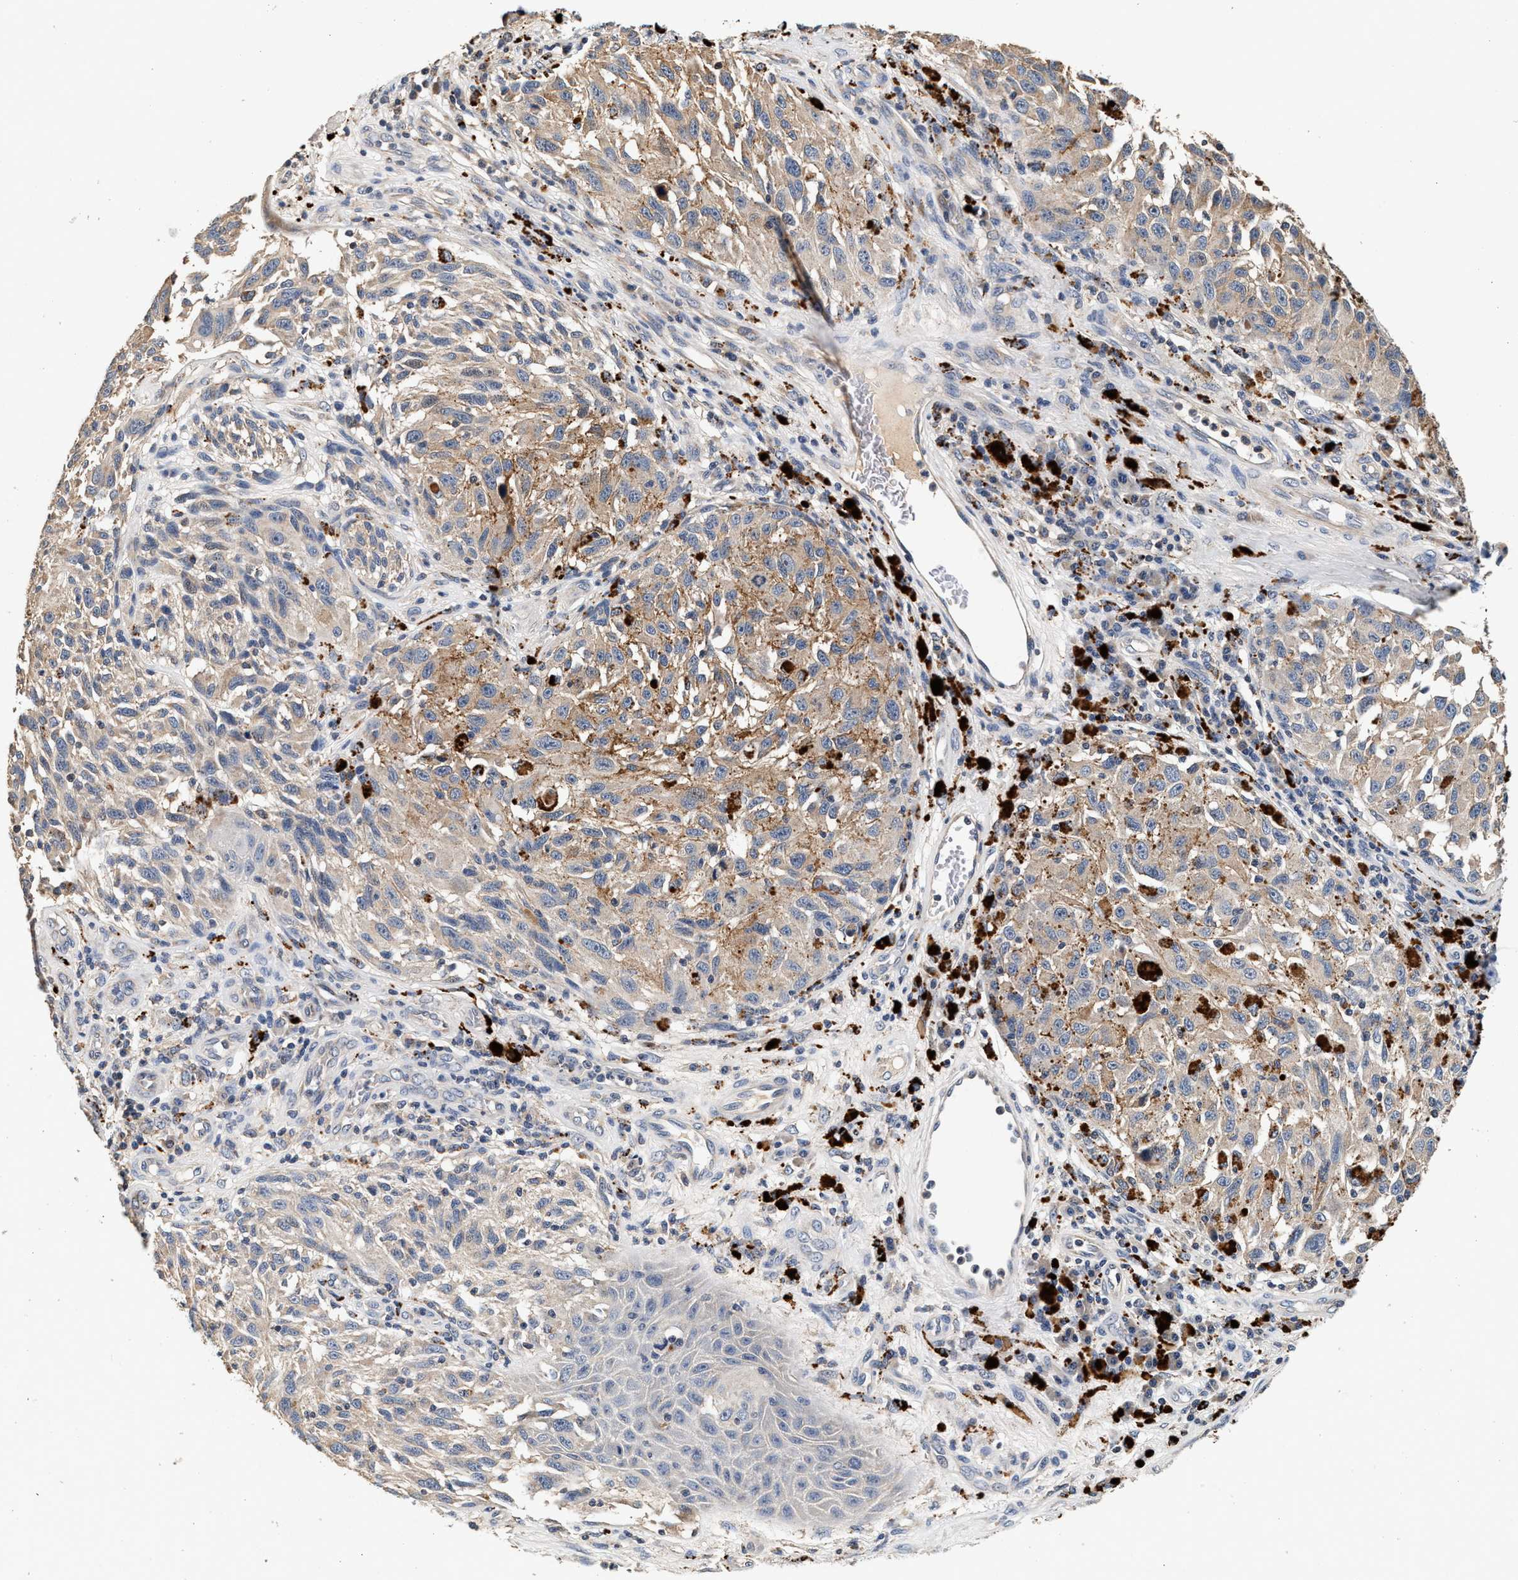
{"staining": {"intensity": "weak", "quantity": ">75%", "location": "cytoplasmic/membranous"}, "tissue": "melanoma", "cell_type": "Tumor cells", "image_type": "cancer", "snomed": [{"axis": "morphology", "description": "Malignant melanoma, NOS"}, {"axis": "topography", "description": "Skin"}], "caption": "The photomicrograph demonstrates staining of malignant melanoma, revealing weak cytoplasmic/membranous protein expression (brown color) within tumor cells.", "gene": "PTGR3", "patient": {"sex": "female", "age": 73}}